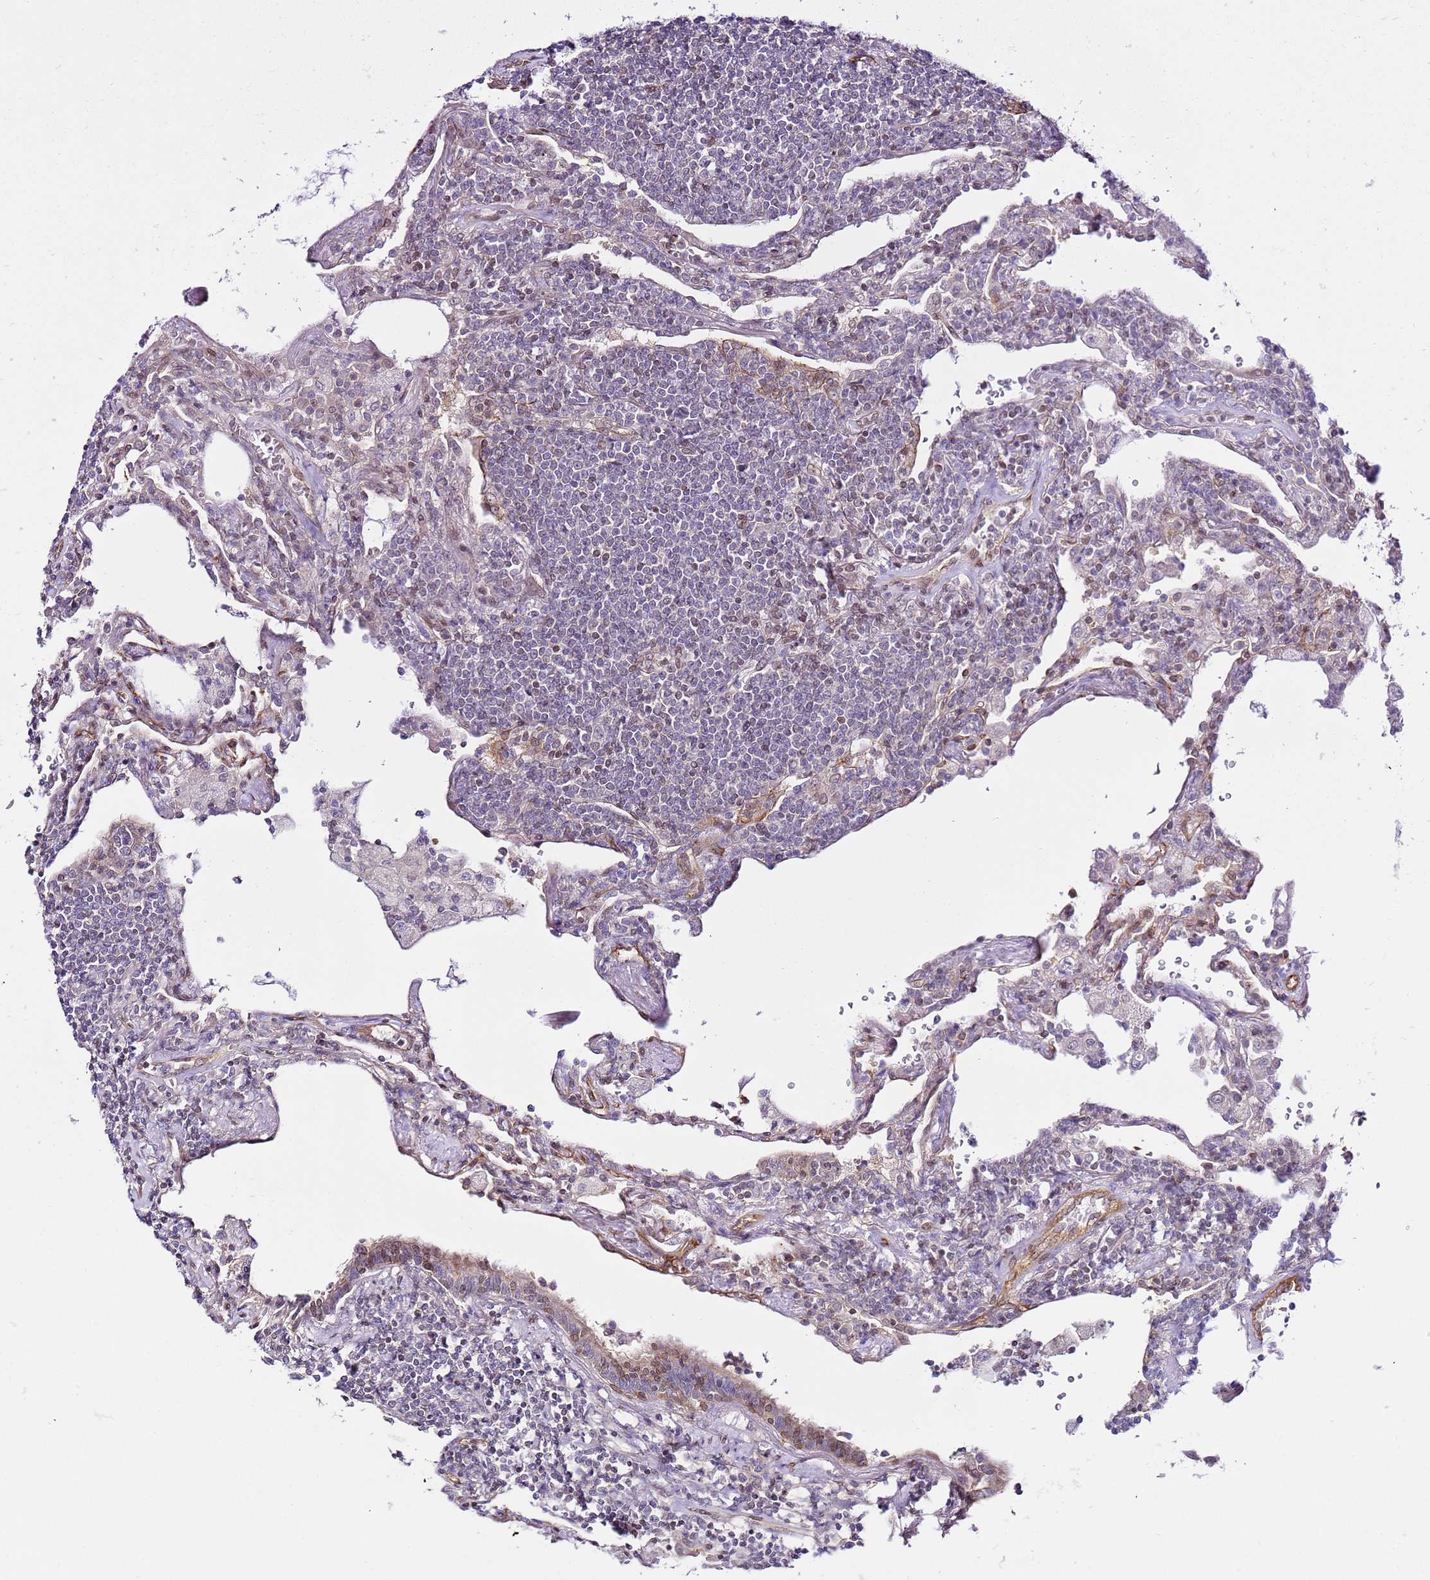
{"staining": {"intensity": "negative", "quantity": "none", "location": "none"}, "tissue": "lymphoma", "cell_type": "Tumor cells", "image_type": "cancer", "snomed": [{"axis": "morphology", "description": "Malignant lymphoma, non-Hodgkin's type, Low grade"}, {"axis": "topography", "description": "Lung"}], "caption": "Human malignant lymphoma, non-Hodgkin's type (low-grade) stained for a protein using immunohistochemistry (IHC) displays no staining in tumor cells.", "gene": "TRIM37", "patient": {"sex": "female", "age": 71}}